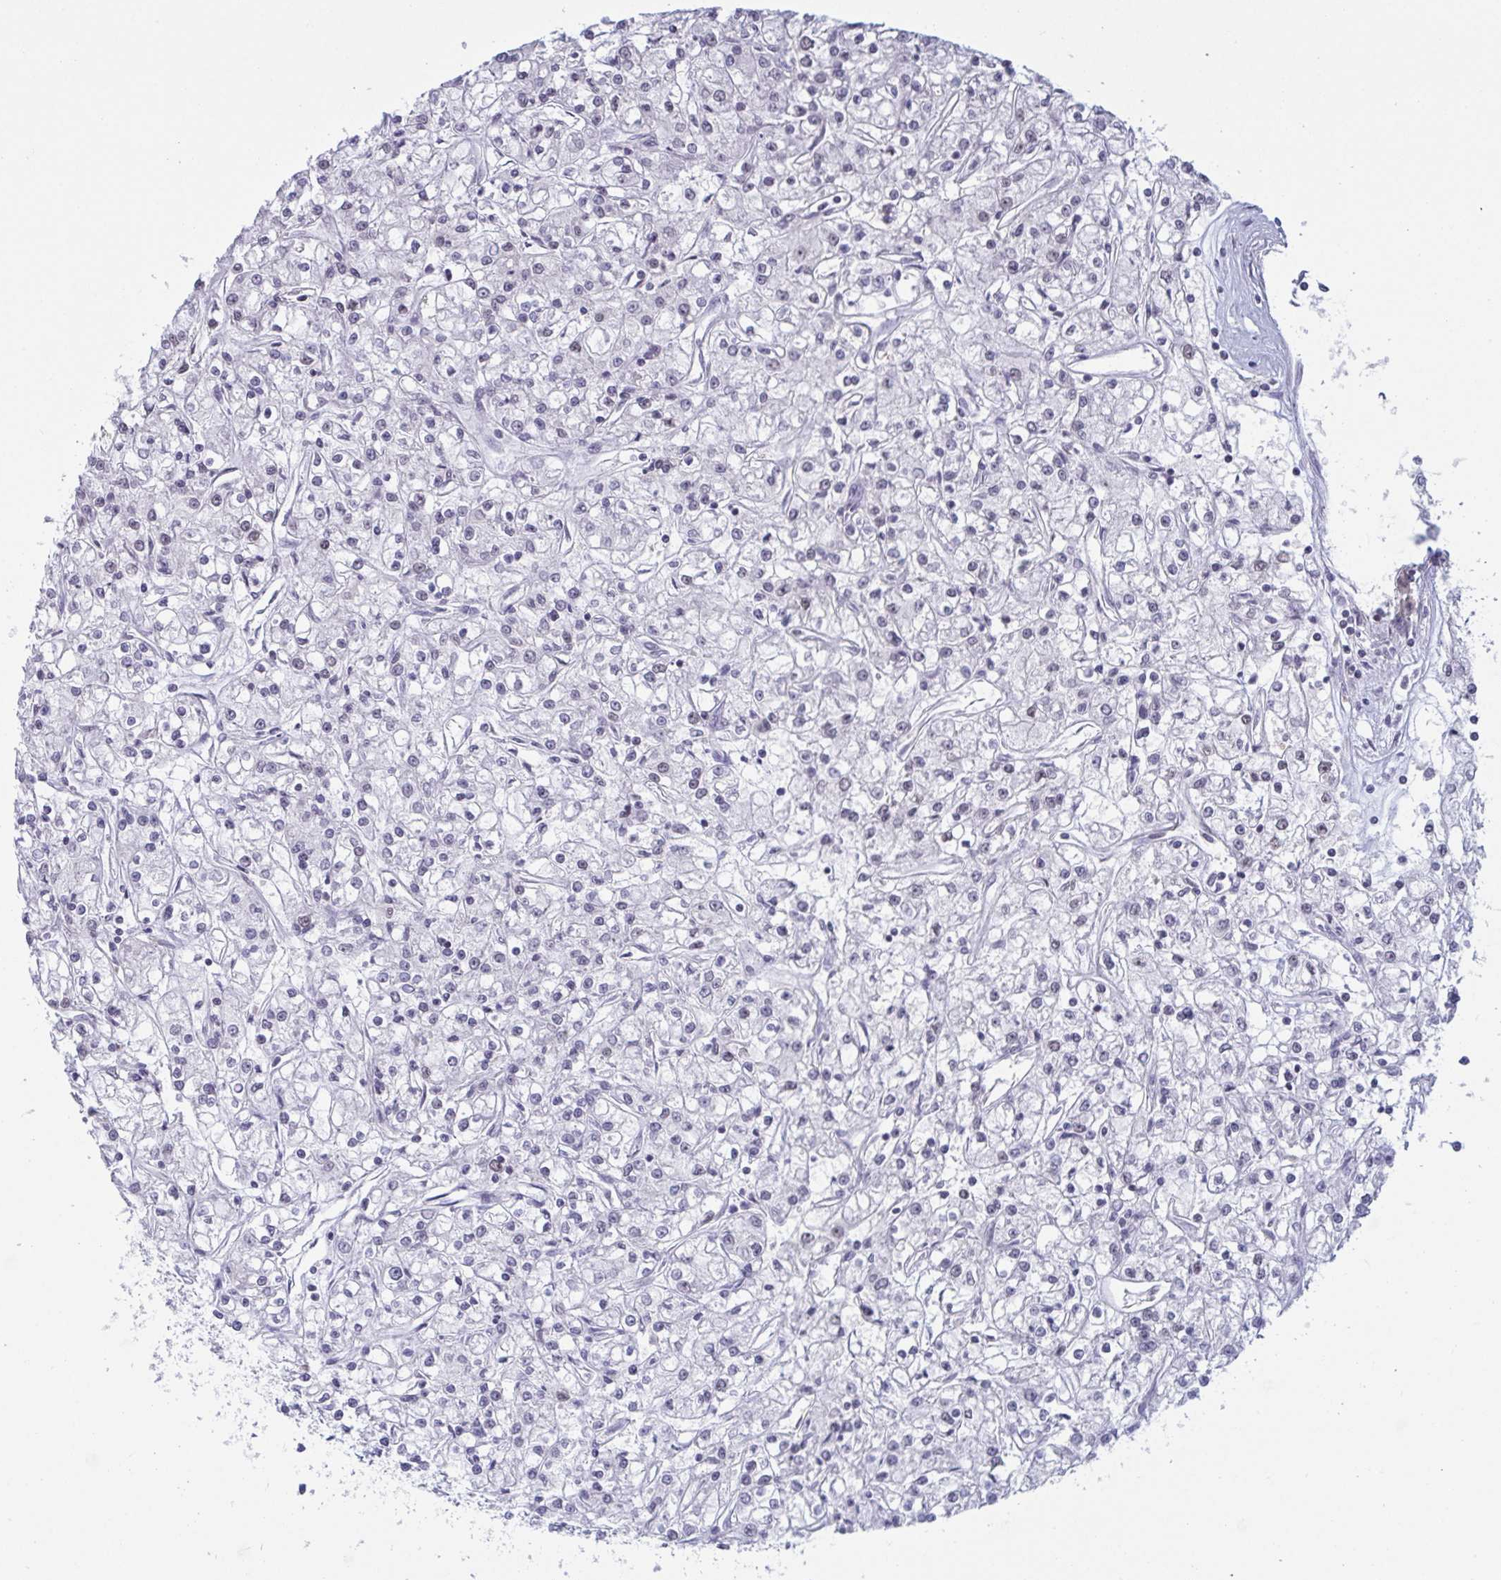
{"staining": {"intensity": "negative", "quantity": "none", "location": "none"}, "tissue": "renal cancer", "cell_type": "Tumor cells", "image_type": "cancer", "snomed": [{"axis": "morphology", "description": "Adenocarcinoma, NOS"}, {"axis": "topography", "description": "Kidney"}], "caption": "DAB immunohistochemical staining of renal adenocarcinoma displays no significant expression in tumor cells.", "gene": "SUPT16H", "patient": {"sex": "female", "age": 59}}